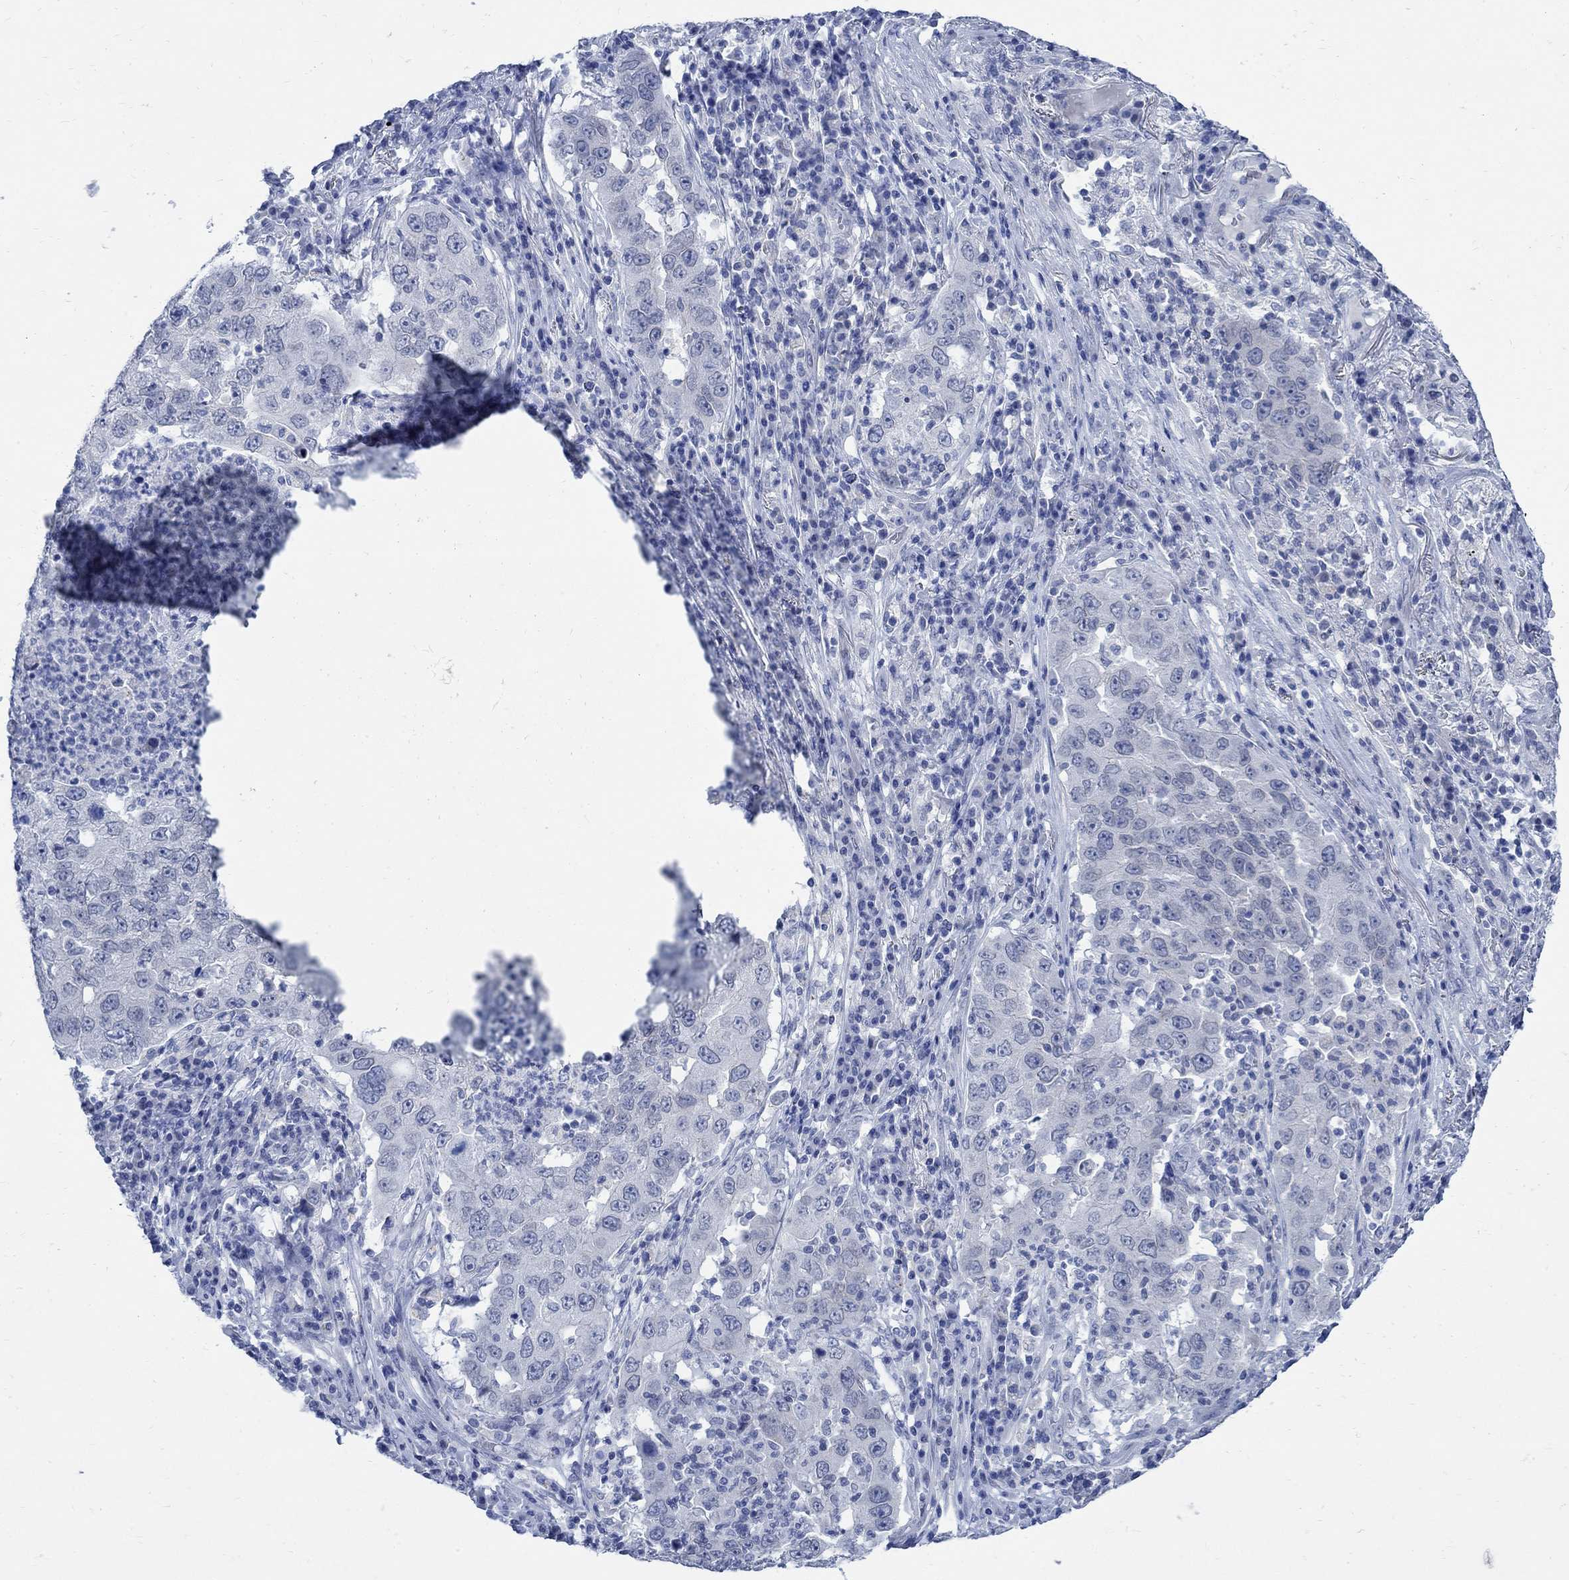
{"staining": {"intensity": "negative", "quantity": "none", "location": "none"}, "tissue": "lung cancer", "cell_type": "Tumor cells", "image_type": "cancer", "snomed": [{"axis": "morphology", "description": "Adenocarcinoma, NOS"}, {"axis": "topography", "description": "Lung"}], "caption": "Tumor cells are negative for protein expression in human lung cancer (adenocarcinoma).", "gene": "CAMK2N1", "patient": {"sex": "male", "age": 73}}